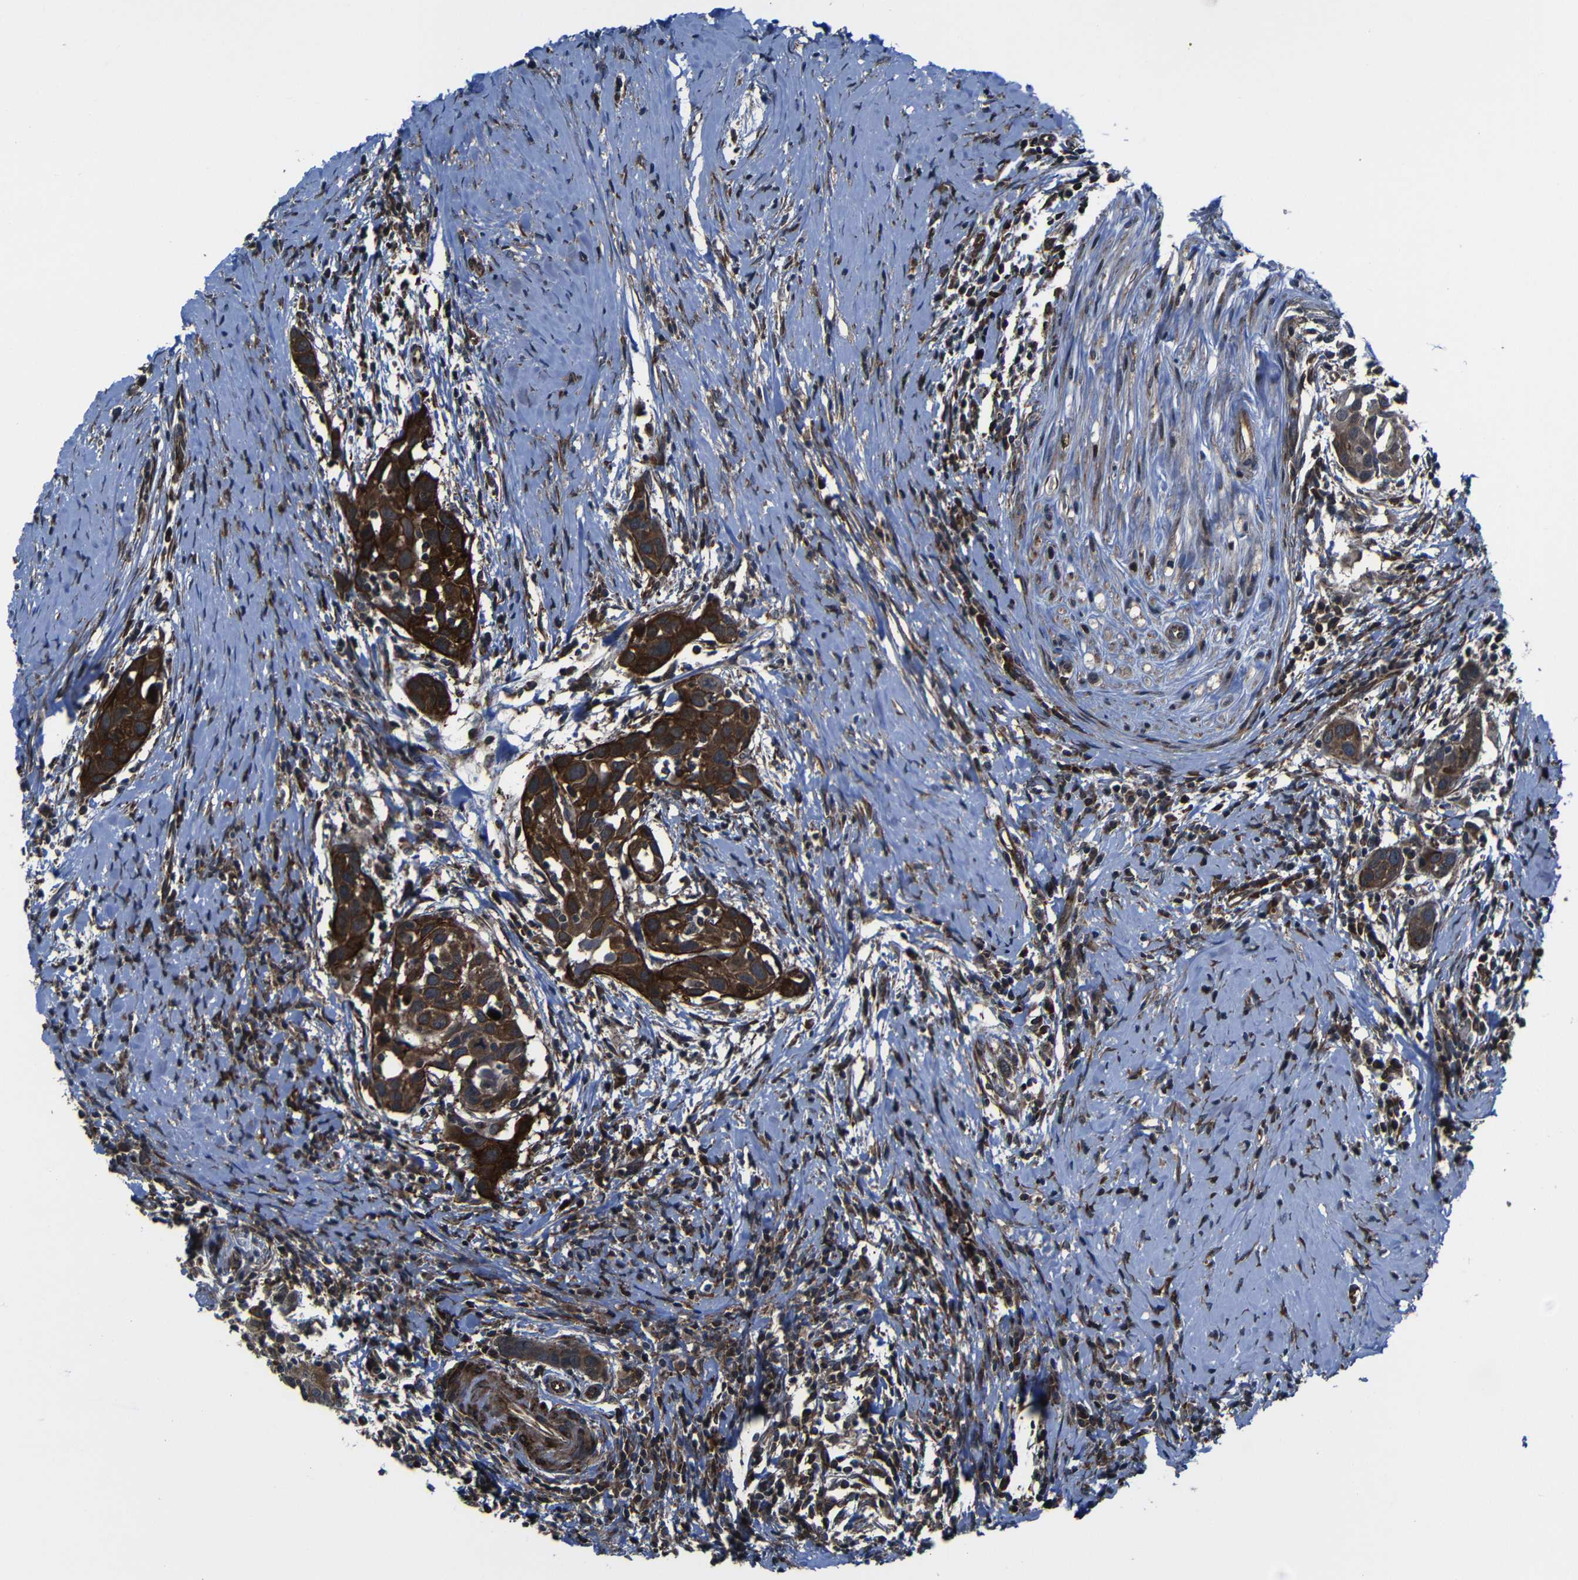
{"staining": {"intensity": "strong", "quantity": ">75%", "location": "cytoplasmic/membranous"}, "tissue": "head and neck cancer", "cell_type": "Tumor cells", "image_type": "cancer", "snomed": [{"axis": "morphology", "description": "Squamous cell carcinoma, NOS"}, {"axis": "topography", "description": "Oral tissue"}, {"axis": "topography", "description": "Head-Neck"}], "caption": "The immunohistochemical stain labels strong cytoplasmic/membranous staining in tumor cells of head and neck cancer tissue. (DAB (3,3'-diaminobenzidine) = brown stain, brightfield microscopy at high magnification).", "gene": "KIAA0513", "patient": {"sex": "female", "age": 50}}